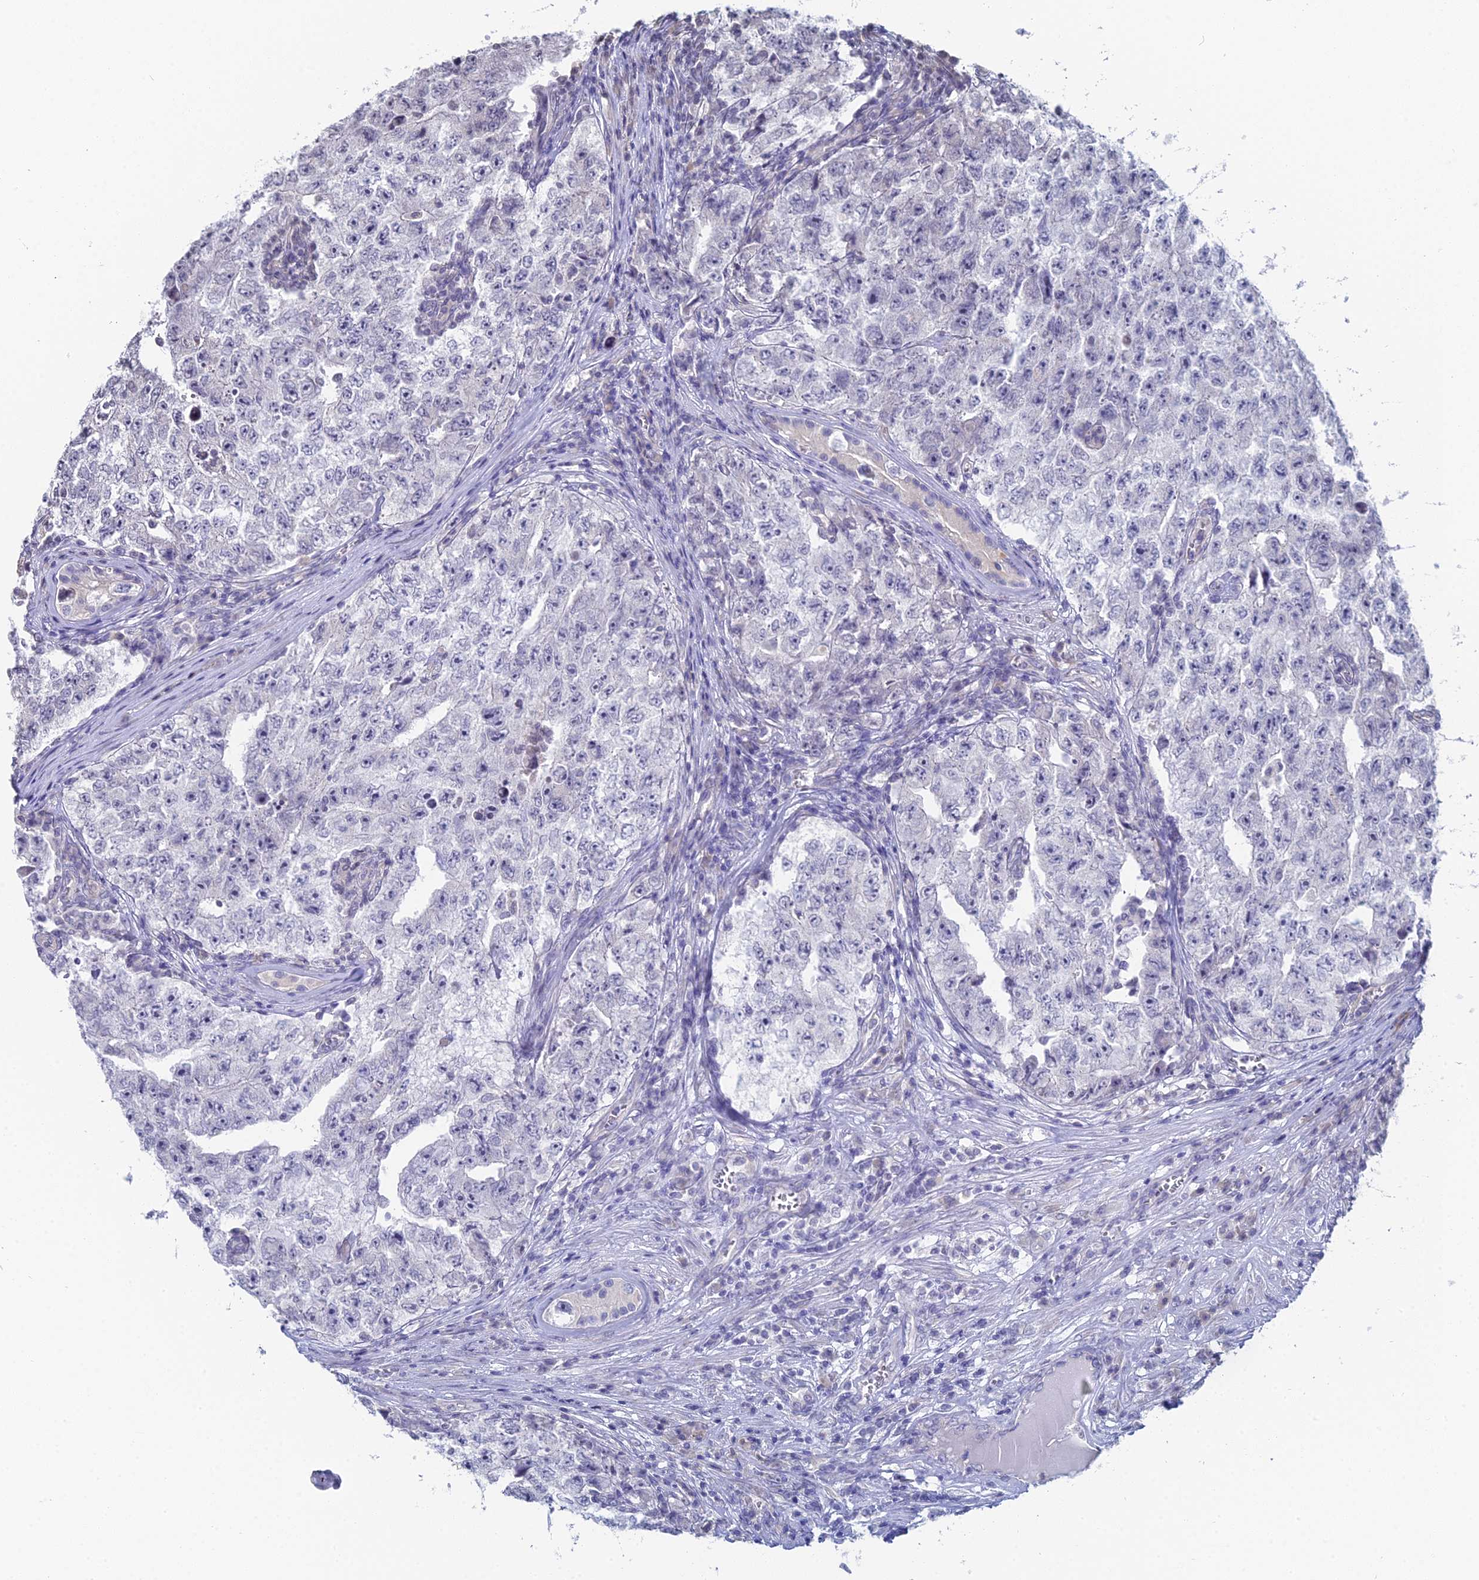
{"staining": {"intensity": "negative", "quantity": "none", "location": "none"}, "tissue": "testis cancer", "cell_type": "Tumor cells", "image_type": "cancer", "snomed": [{"axis": "morphology", "description": "Carcinoma, Embryonal, NOS"}, {"axis": "topography", "description": "Testis"}], "caption": "This is an immunohistochemistry photomicrograph of testis cancer. There is no expression in tumor cells.", "gene": "PRR22", "patient": {"sex": "male", "age": 17}}